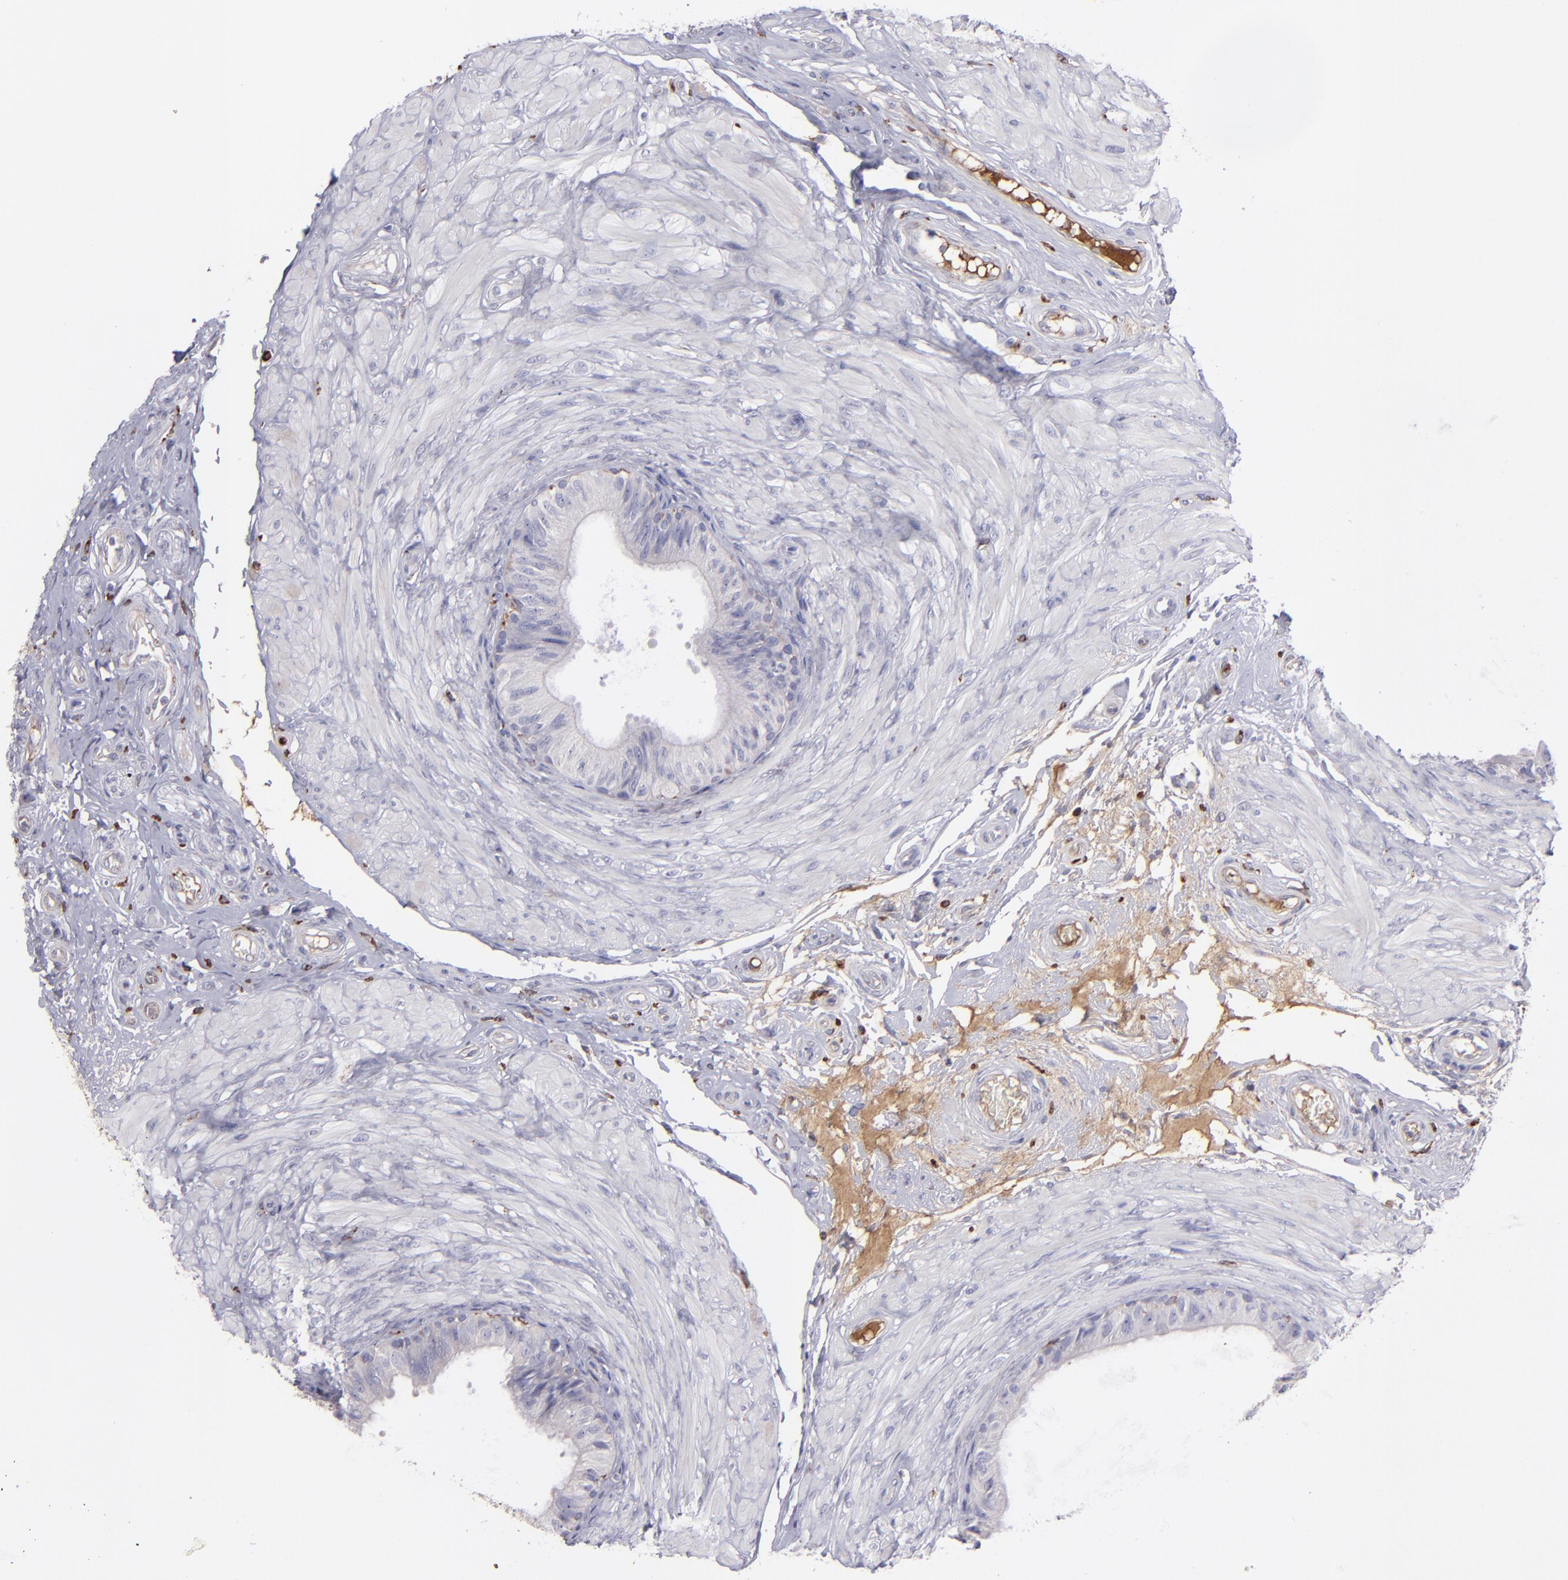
{"staining": {"intensity": "moderate", "quantity": "<25%", "location": "cytoplasmic/membranous"}, "tissue": "epididymis", "cell_type": "Glandular cells", "image_type": "normal", "snomed": [{"axis": "morphology", "description": "Normal tissue, NOS"}, {"axis": "topography", "description": "Epididymis"}], "caption": "Immunohistochemistry (IHC) image of normal epididymis: epididymis stained using immunohistochemistry exhibits low levels of moderate protein expression localized specifically in the cytoplasmic/membranous of glandular cells, appearing as a cytoplasmic/membranous brown color.", "gene": "C1QA", "patient": {"sex": "male", "age": 68}}